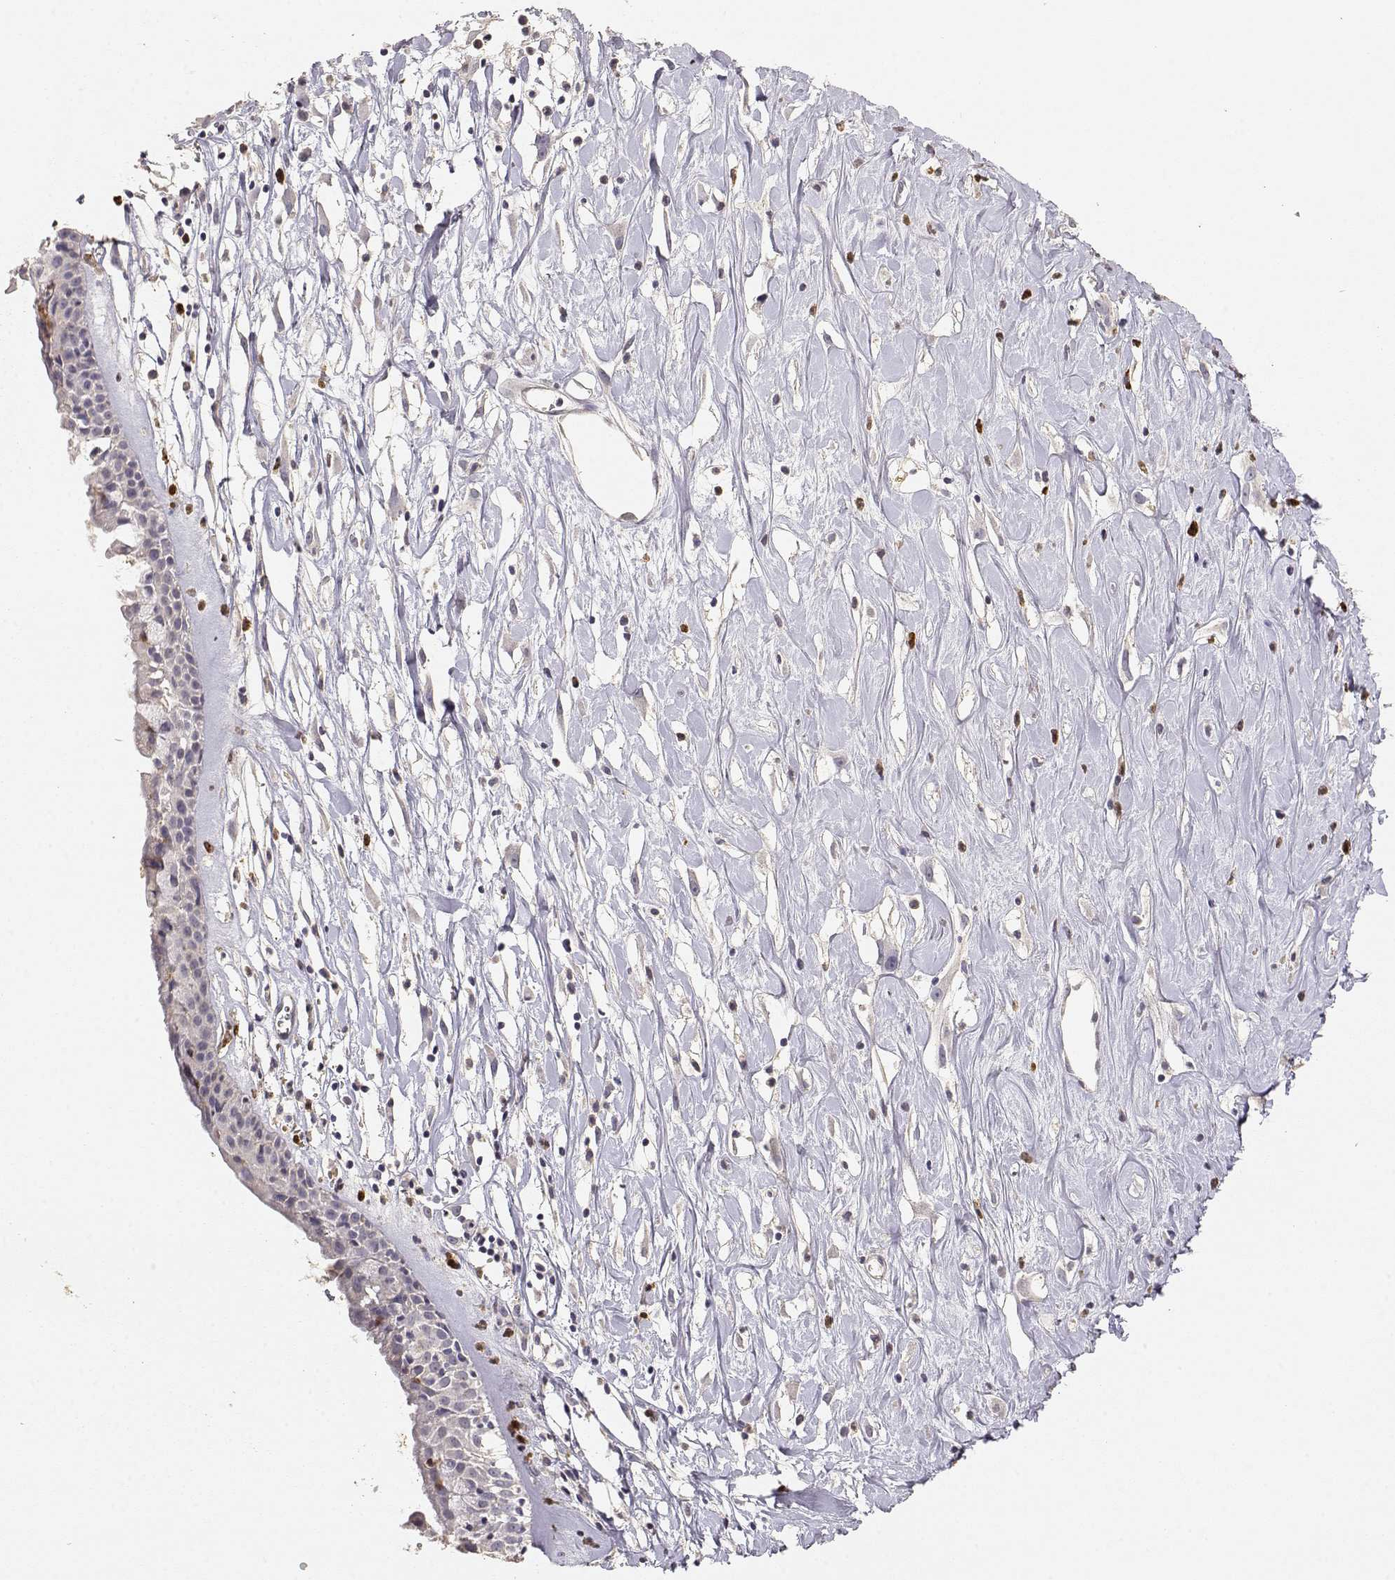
{"staining": {"intensity": "negative", "quantity": "none", "location": "none"}, "tissue": "nasopharynx", "cell_type": "Respiratory epithelial cells", "image_type": "normal", "snomed": [{"axis": "morphology", "description": "Normal tissue, NOS"}, {"axis": "topography", "description": "Nasopharynx"}], "caption": "Nasopharynx stained for a protein using immunohistochemistry (IHC) demonstrates no positivity respiratory epithelial cells.", "gene": "TNFRSF10C", "patient": {"sex": "female", "age": 85}}